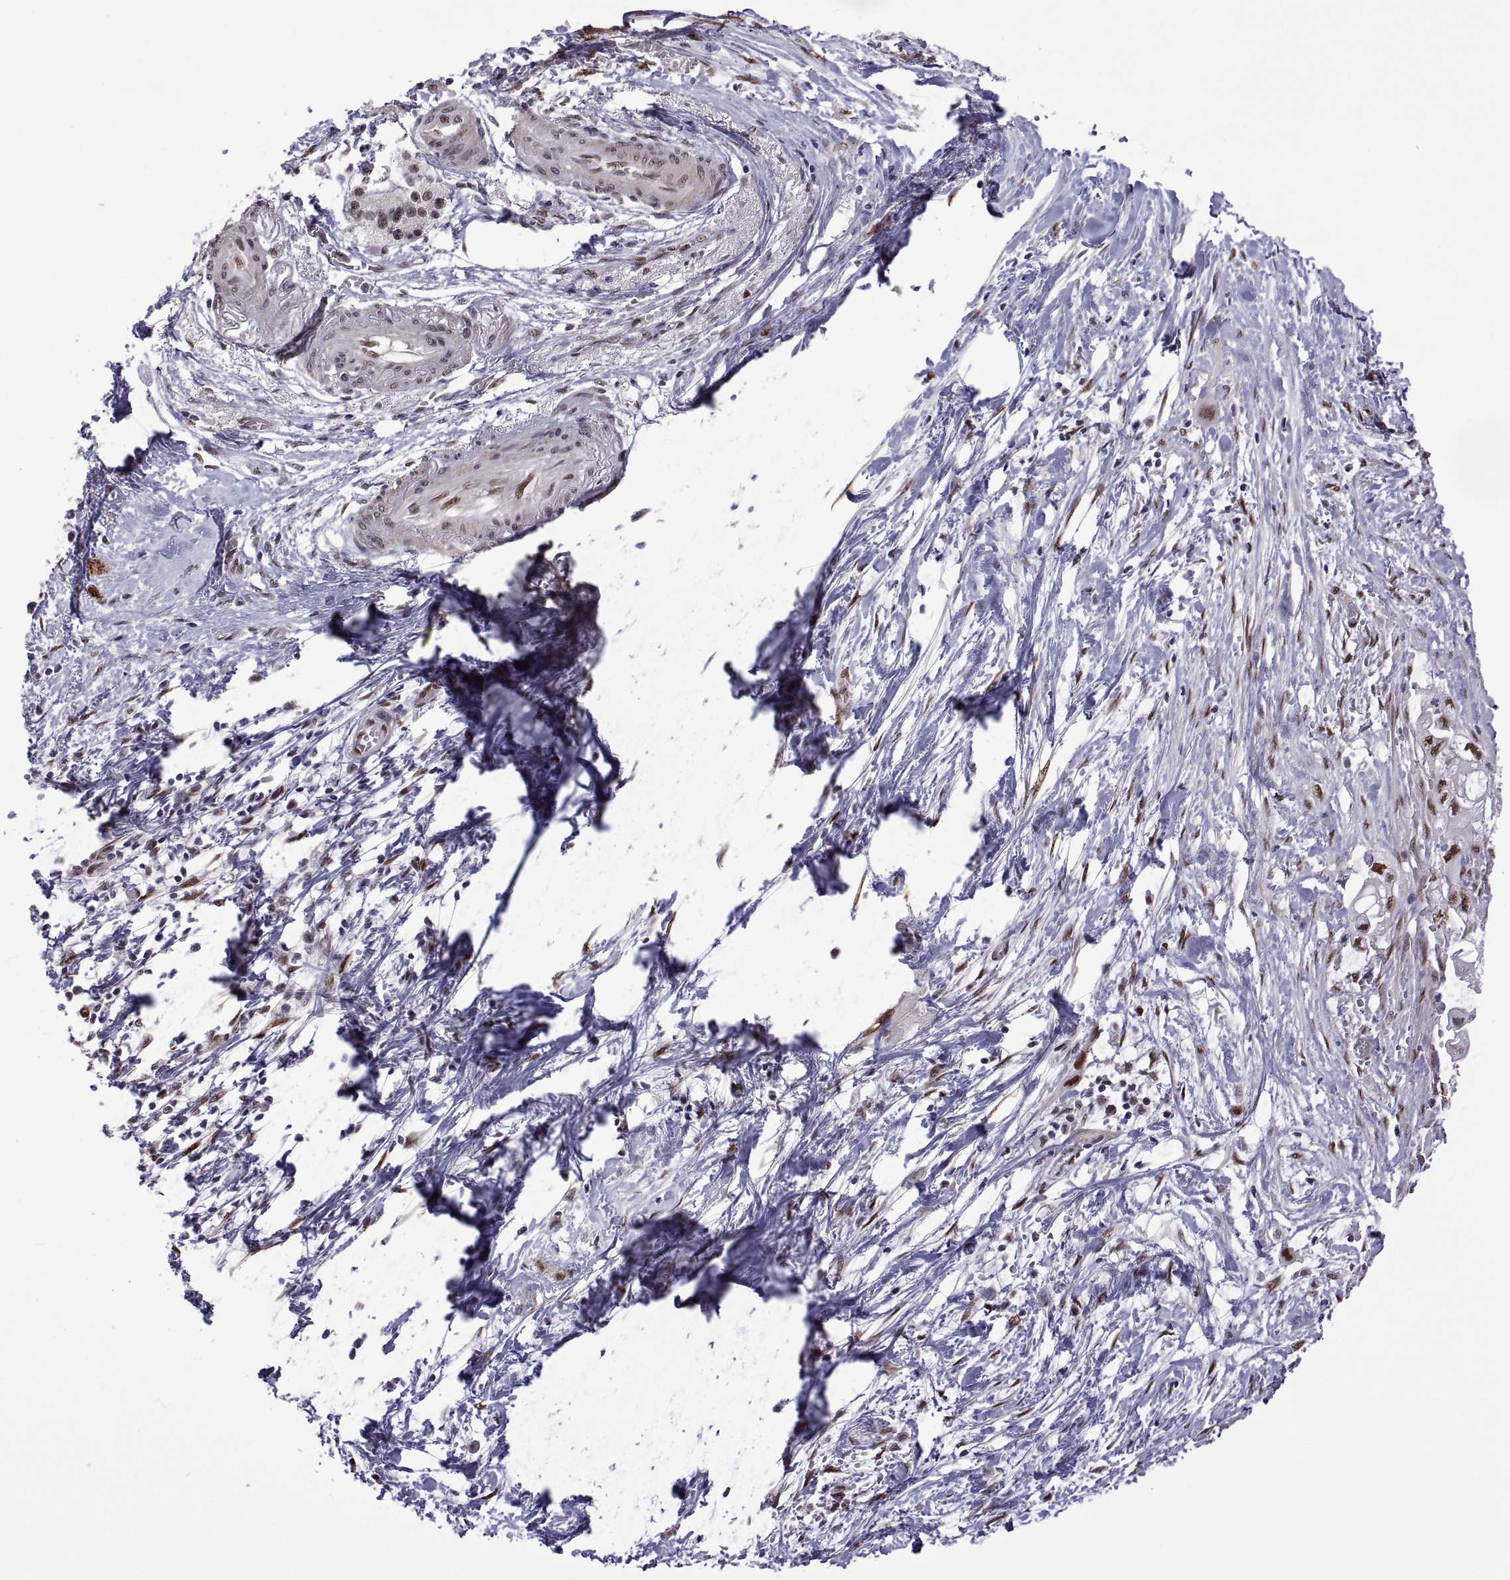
{"staining": {"intensity": "weak", "quantity": "25%-75%", "location": "nuclear"}, "tissue": "pancreatic cancer", "cell_type": "Tumor cells", "image_type": "cancer", "snomed": [{"axis": "morphology", "description": "Adenocarcinoma, NOS"}, {"axis": "topography", "description": "Pancreas"}], "caption": "Pancreatic cancer tissue shows weak nuclear staining in about 25%-75% of tumor cells Nuclei are stained in blue.", "gene": "NR4A1", "patient": {"sex": "female", "age": 72}}